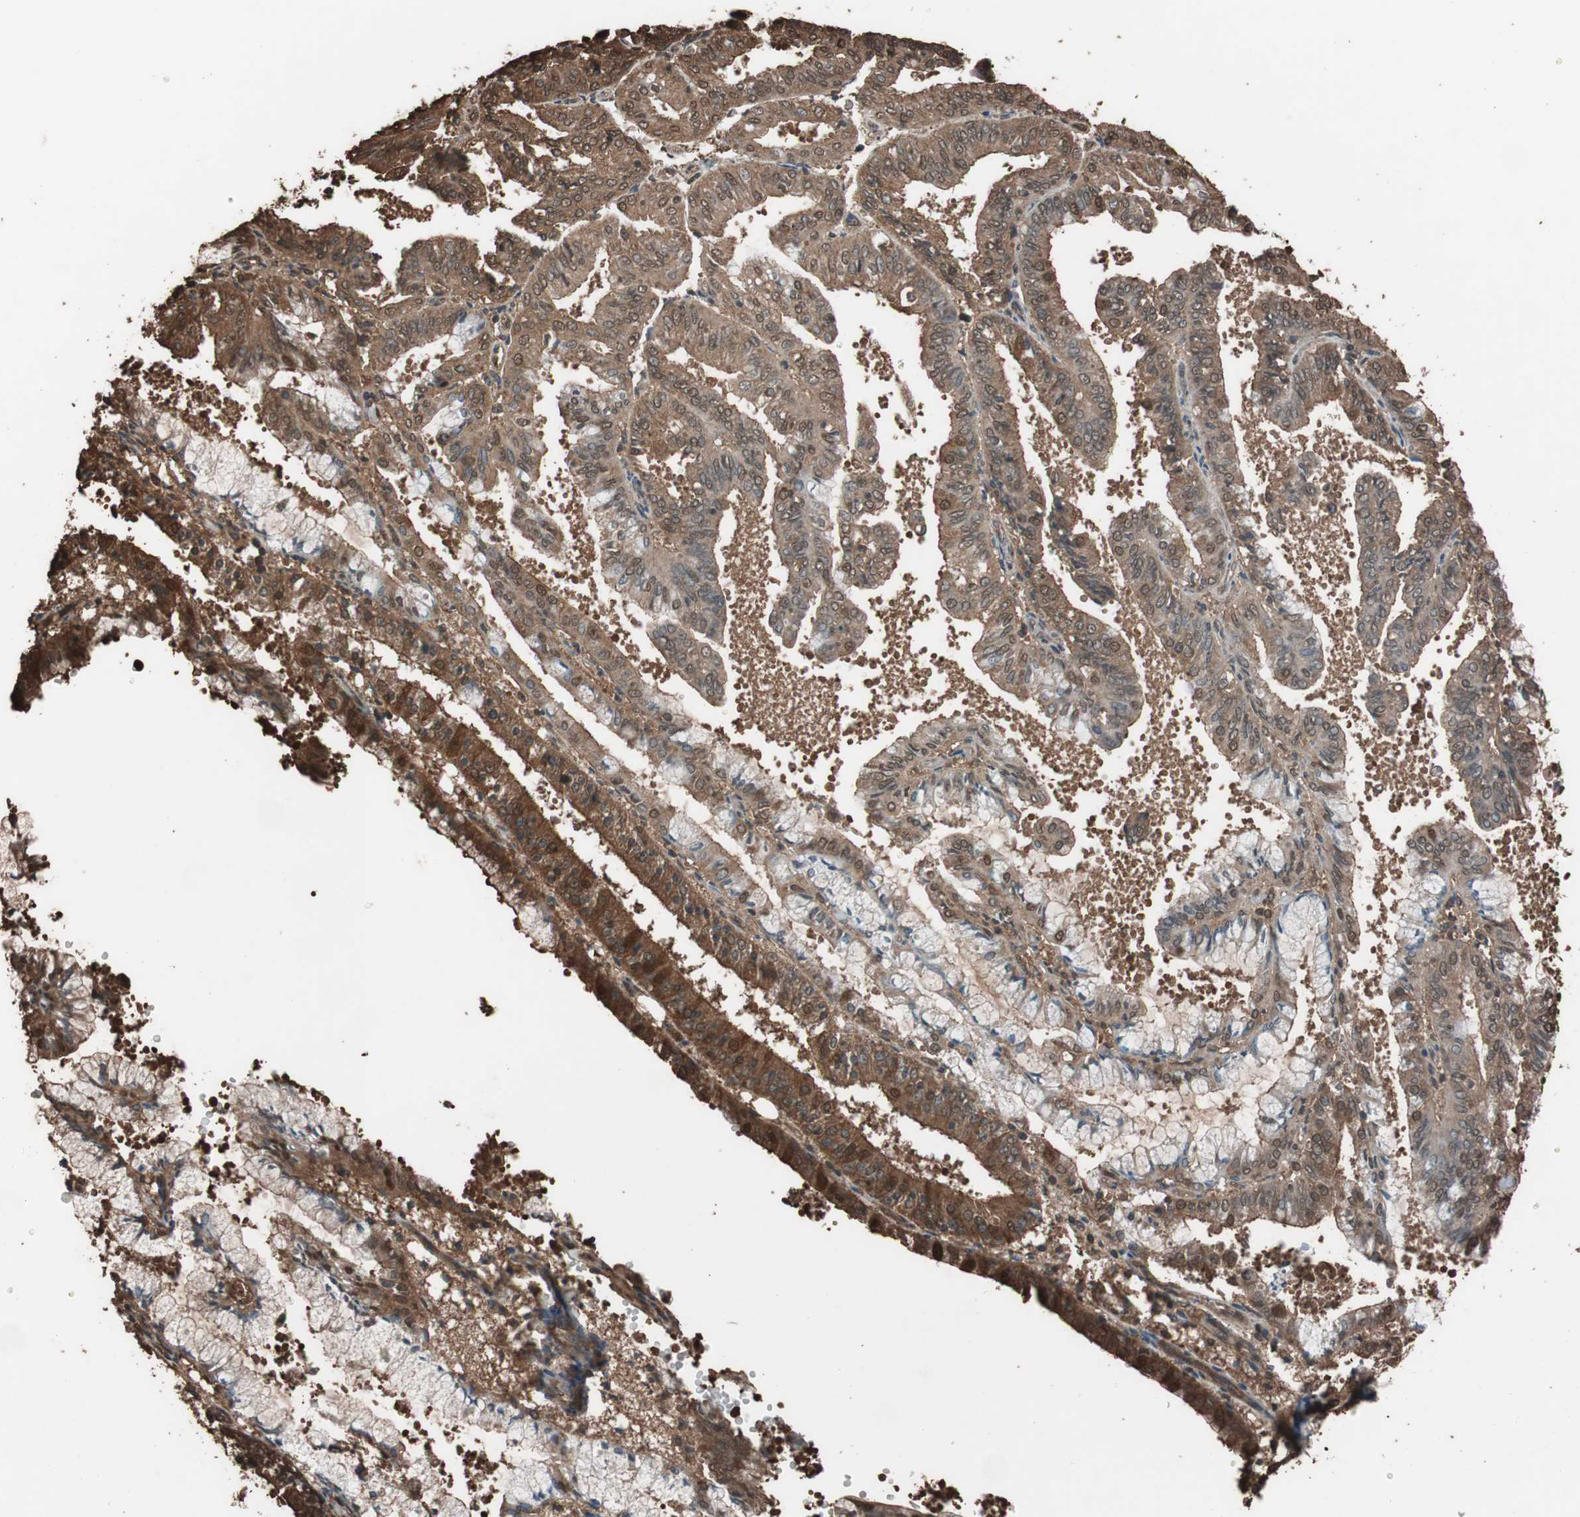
{"staining": {"intensity": "moderate", "quantity": ">75%", "location": "cytoplasmic/membranous,nuclear"}, "tissue": "endometrial cancer", "cell_type": "Tumor cells", "image_type": "cancer", "snomed": [{"axis": "morphology", "description": "Adenocarcinoma, NOS"}, {"axis": "topography", "description": "Endometrium"}], "caption": "About >75% of tumor cells in adenocarcinoma (endometrial) show moderate cytoplasmic/membranous and nuclear protein expression as visualized by brown immunohistochemical staining.", "gene": "CALM2", "patient": {"sex": "female", "age": 63}}